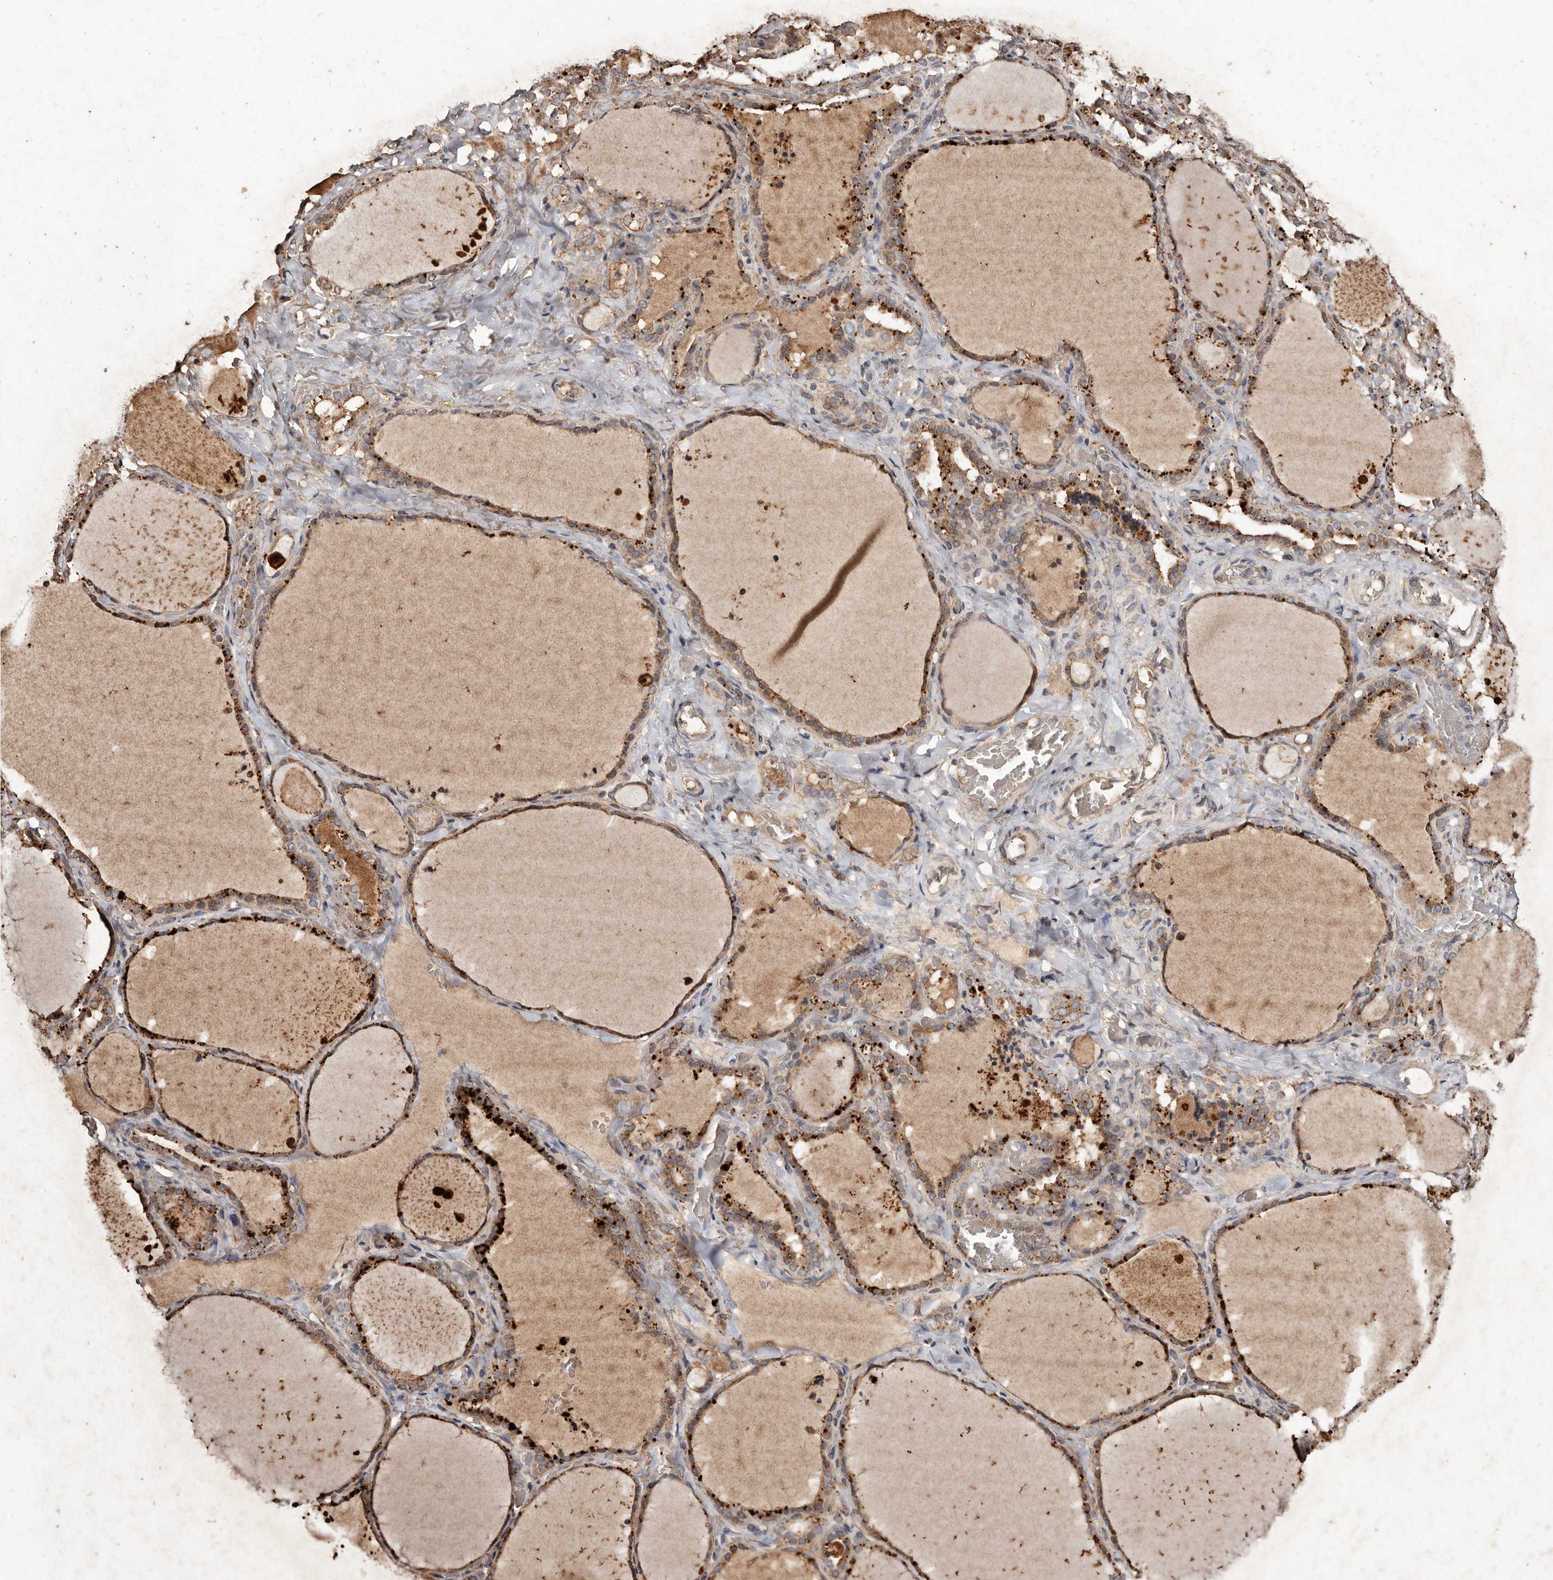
{"staining": {"intensity": "moderate", "quantity": ">75%", "location": "cytoplasmic/membranous"}, "tissue": "thyroid gland", "cell_type": "Glandular cells", "image_type": "normal", "snomed": [{"axis": "morphology", "description": "Normal tissue, NOS"}, {"axis": "topography", "description": "Thyroid gland"}], "caption": "Immunohistochemistry image of normal thyroid gland stained for a protein (brown), which demonstrates medium levels of moderate cytoplasmic/membranous positivity in approximately >75% of glandular cells.", "gene": "FARS2", "patient": {"sex": "female", "age": 22}}